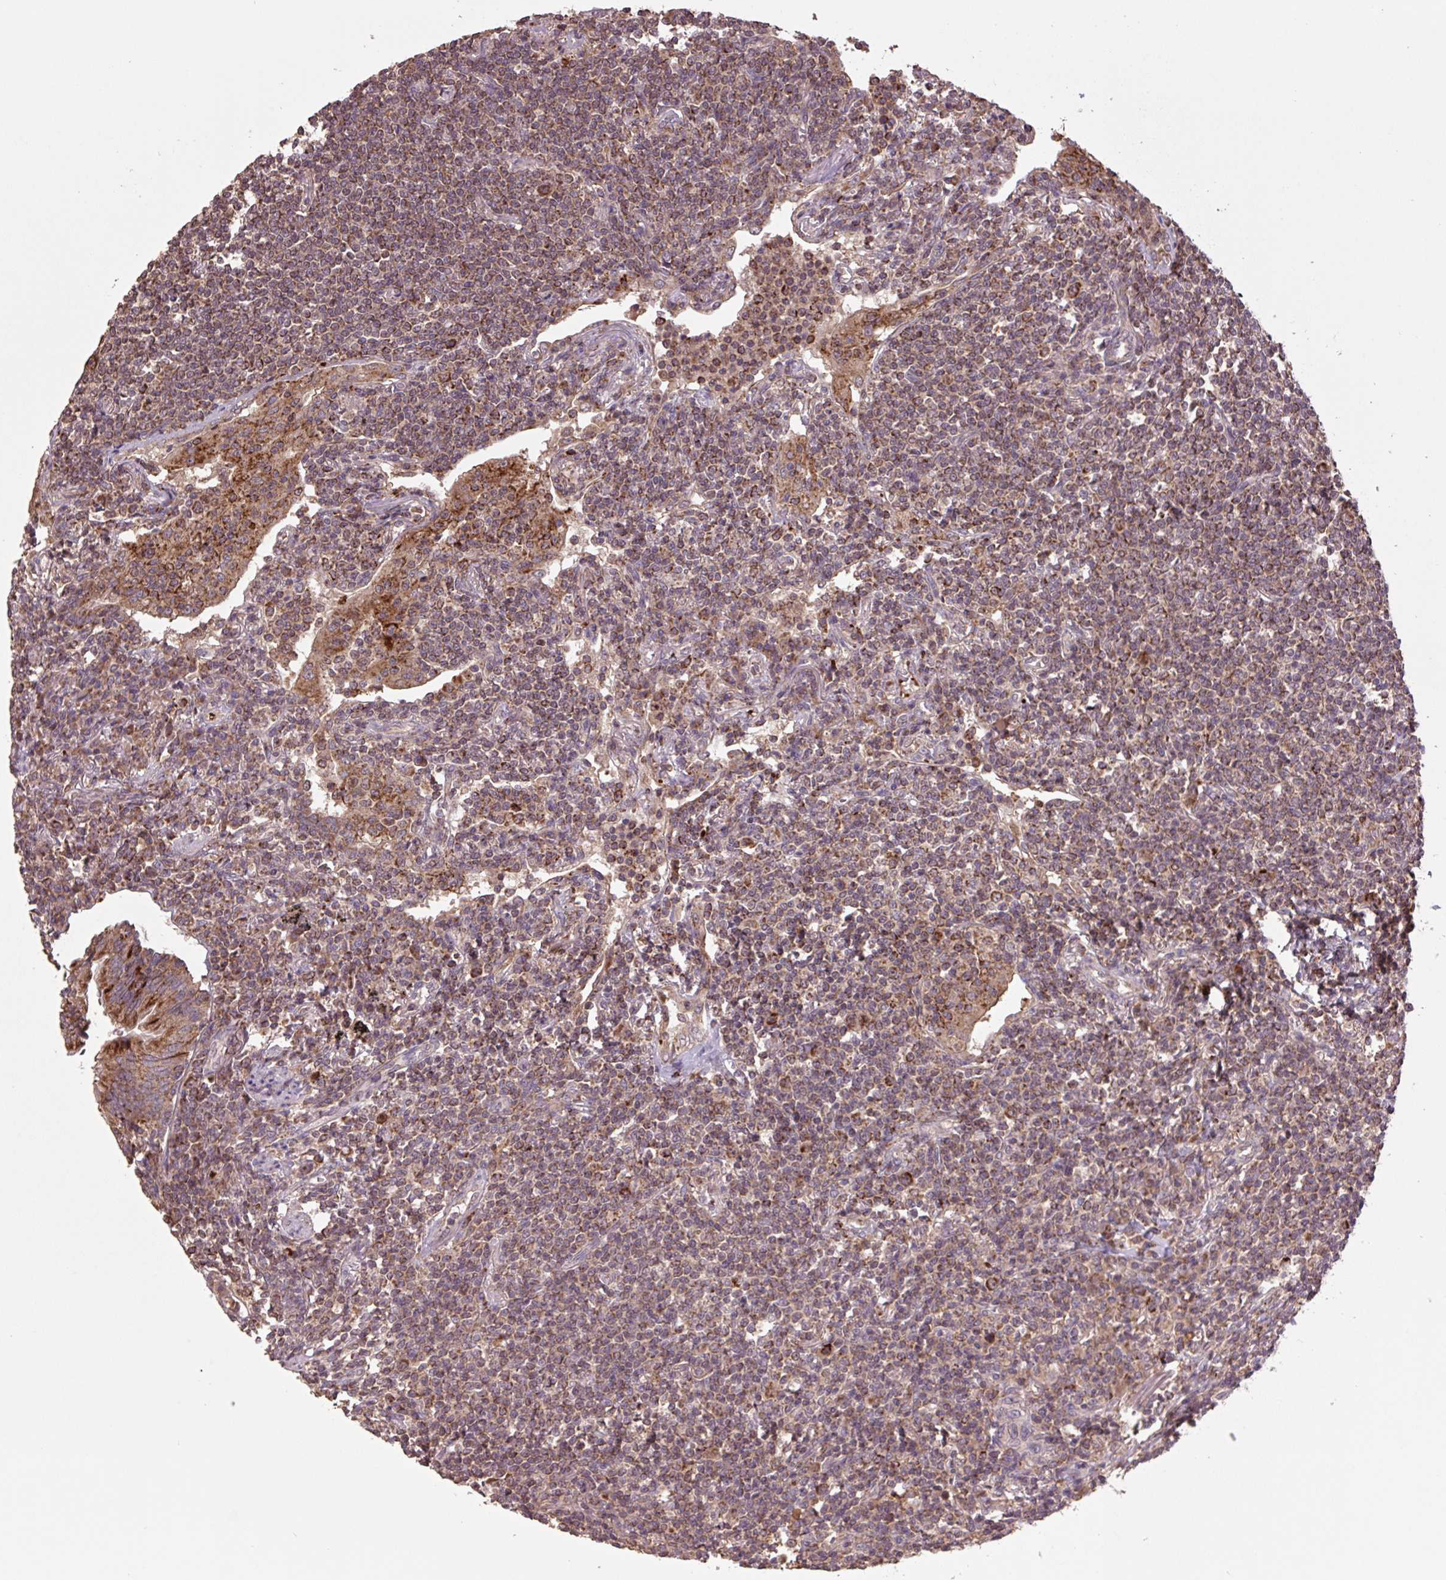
{"staining": {"intensity": "moderate", "quantity": ">75%", "location": "cytoplasmic/membranous,nuclear"}, "tissue": "lymphoma", "cell_type": "Tumor cells", "image_type": "cancer", "snomed": [{"axis": "morphology", "description": "Malignant lymphoma, non-Hodgkin's type, Low grade"}, {"axis": "topography", "description": "Lung"}], "caption": "High-power microscopy captured an immunohistochemistry micrograph of malignant lymphoma, non-Hodgkin's type (low-grade), revealing moderate cytoplasmic/membranous and nuclear staining in about >75% of tumor cells.", "gene": "TMEM160", "patient": {"sex": "female", "age": 71}}